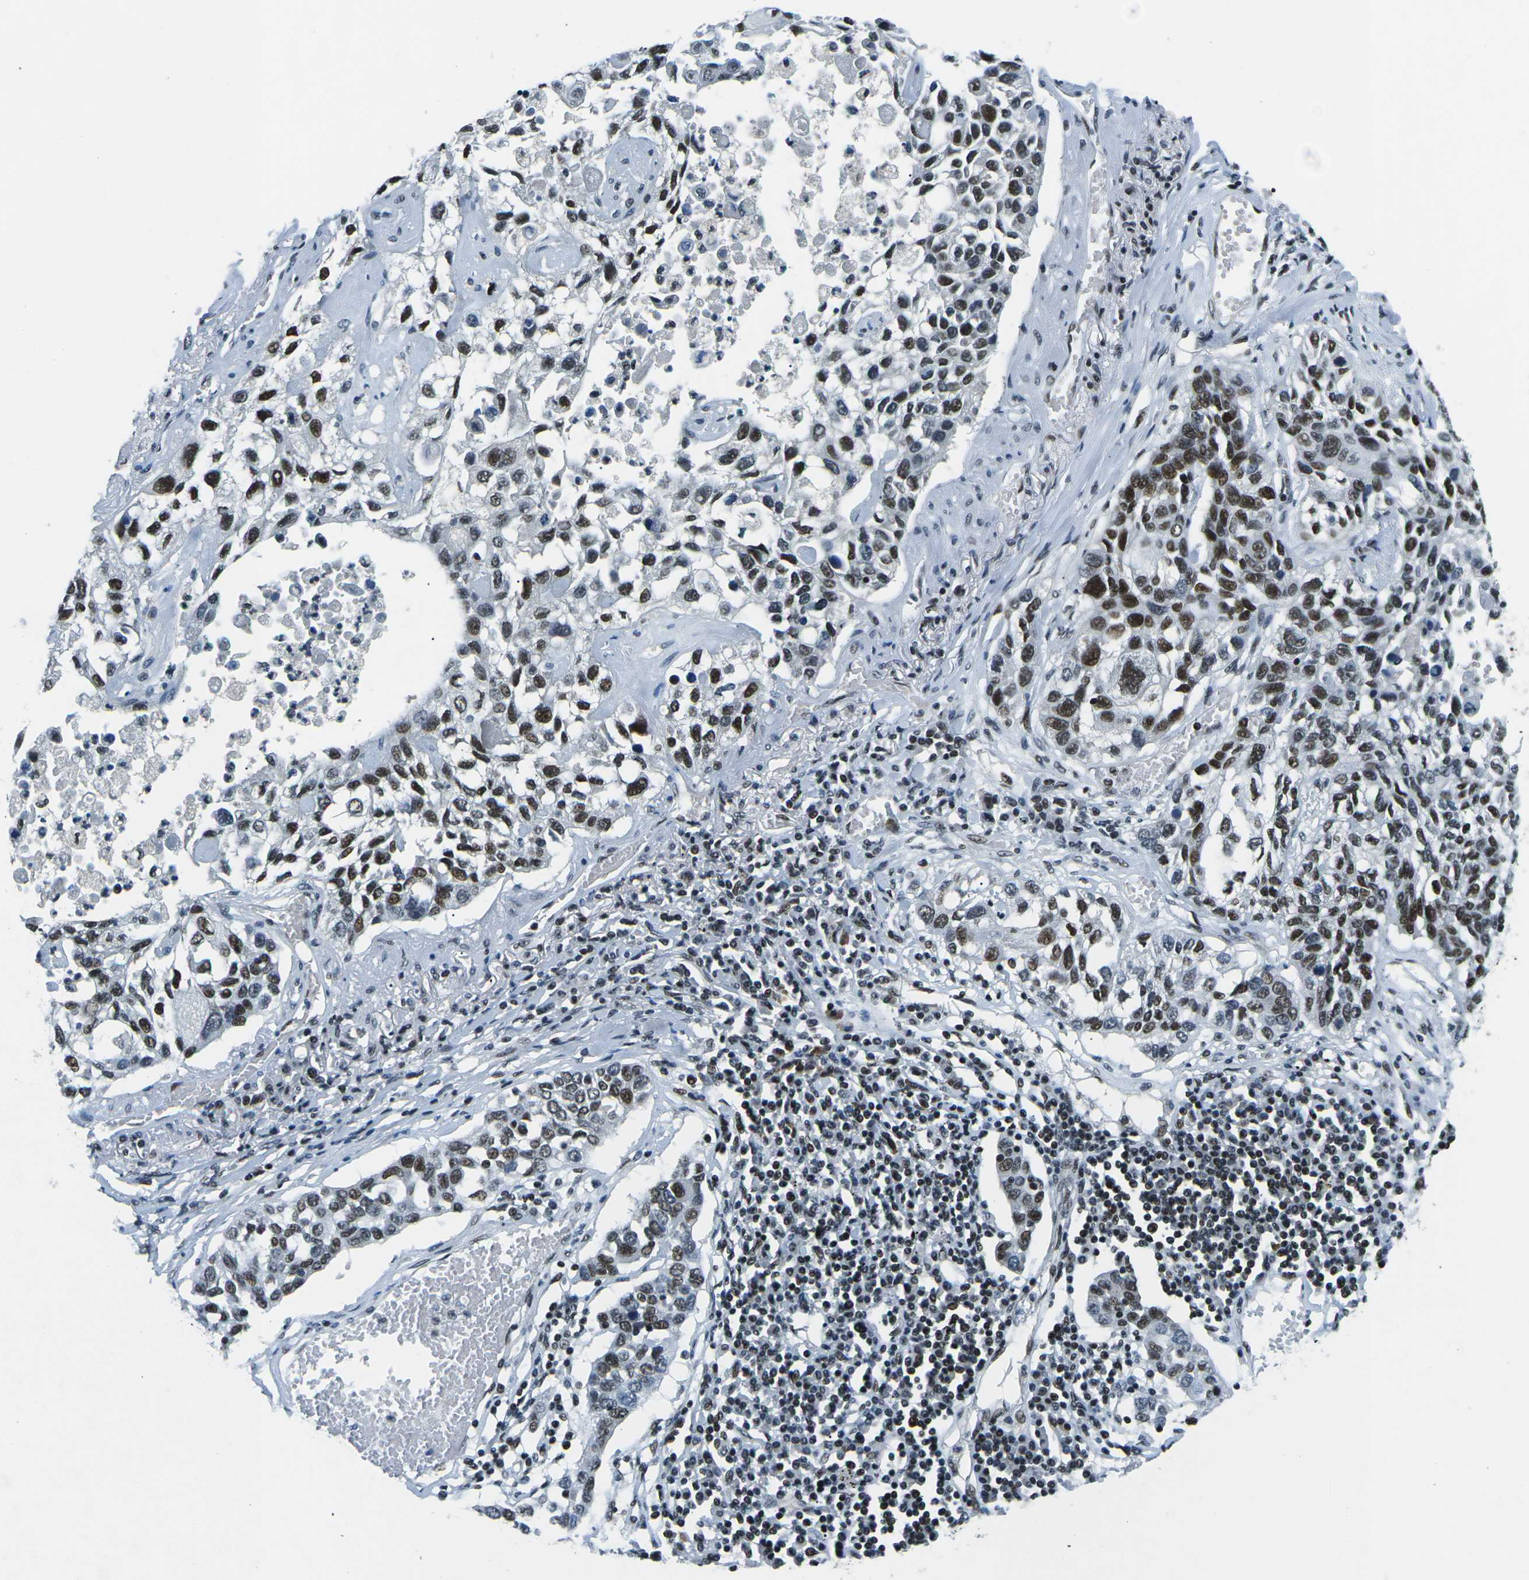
{"staining": {"intensity": "strong", "quantity": ">75%", "location": "nuclear"}, "tissue": "lung cancer", "cell_type": "Tumor cells", "image_type": "cancer", "snomed": [{"axis": "morphology", "description": "Squamous cell carcinoma, NOS"}, {"axis": "topography", "description": "Lung"}], "caption": "Human lung cancer stained with a protein marker reveals strong staining in tumor cells.", "gene": "RBL2", "patient": {"sex": "male", "age": 71}}